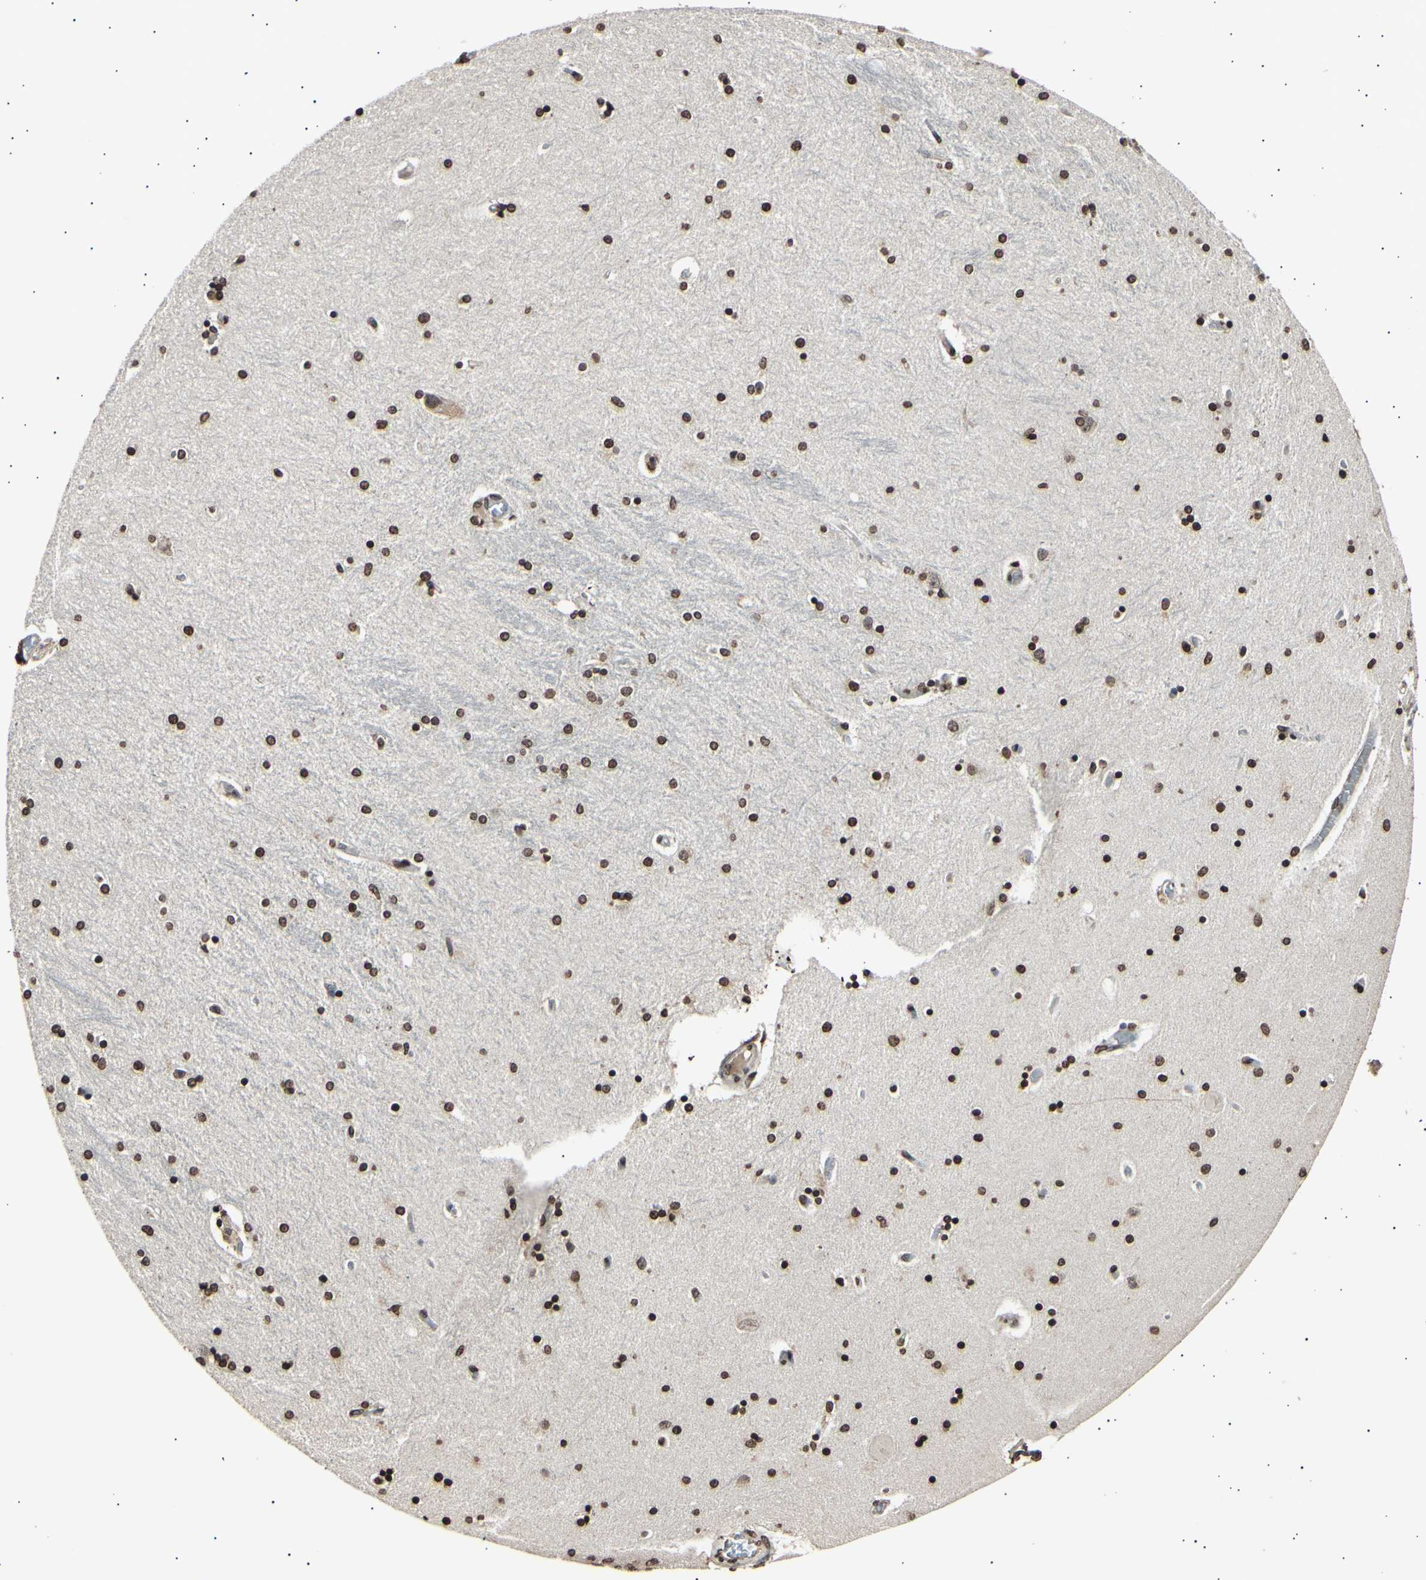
{"staining": {"intensity": "strong", "quantity": ">75%", "location": "nuclear"}, "tissue": "hippocampus", "cell_type": "Glial cells", "image_type": "normal", "snomed": [{"axis": "morphology", "description": "Normal tissue, NOS"}, {"axis": "topography", "description": "Hippocampus"}], "caption": "Immunohistochemistry (IHC) of benign human hippocampus displays high levels of strong nuclear staining in approximately >75% of glial cells. (DAB (3,3'-diaminobenzidine) IHC with brightfield microscopy, high magnification).", "gene": "ANAPC7", "patient": {"sex": "female", "age": 54}}